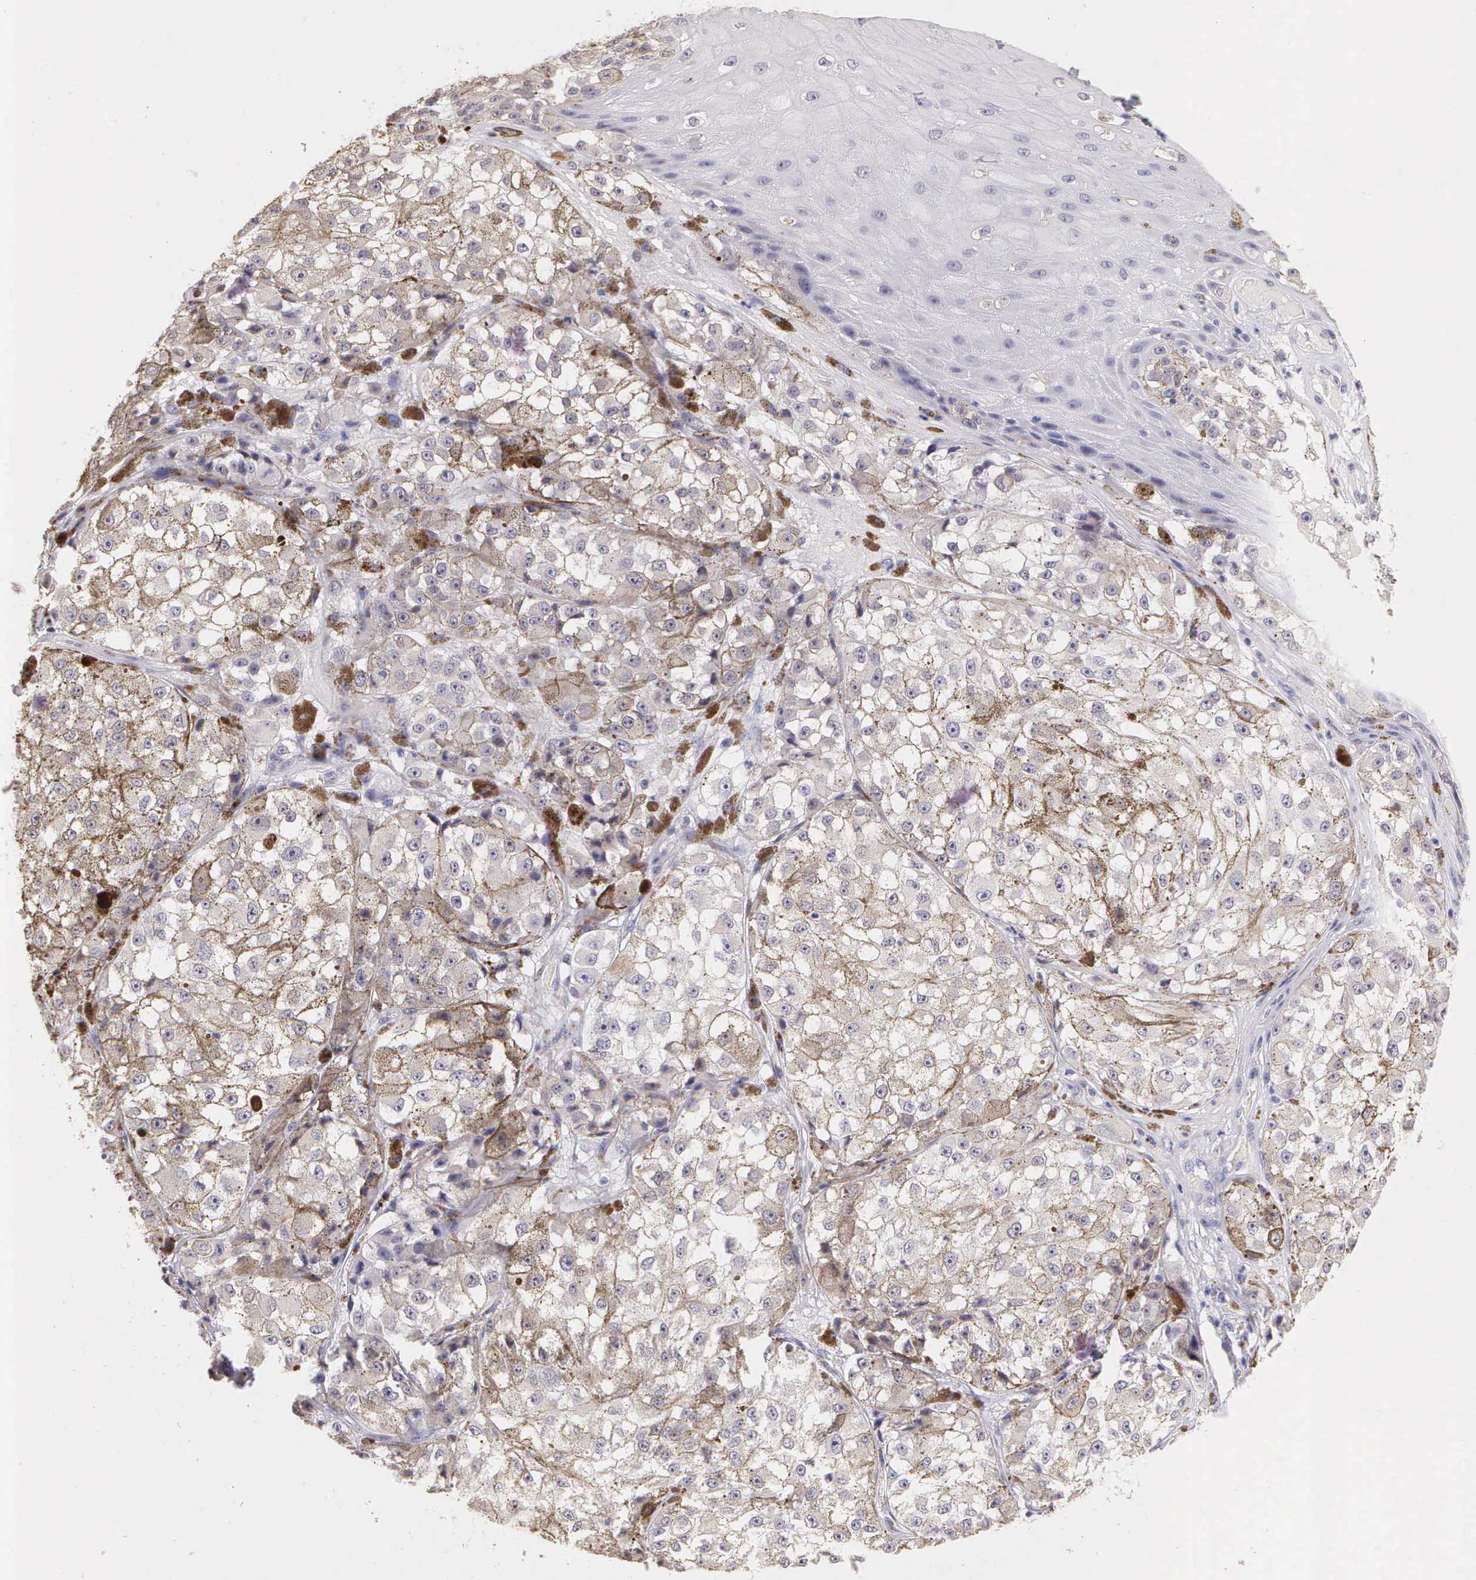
{"staining": {"intensity": "negative", "quantity": "none", "location": "none"}, "tissue": "melanoma", "cell_type": "Tumor cells", "image_type": "cancer", "snomed": [{"axis": "morphology", "description": "Malignant melanoma, NOS"}, {"axis": "topography", "description": "Skin"}], "caption": "Immunohistochemistry (IHC) of human melanoma displays no positivity in tumor cells.", "gene": "ESR1", "patient": {"sex": "male", "age": 67}}